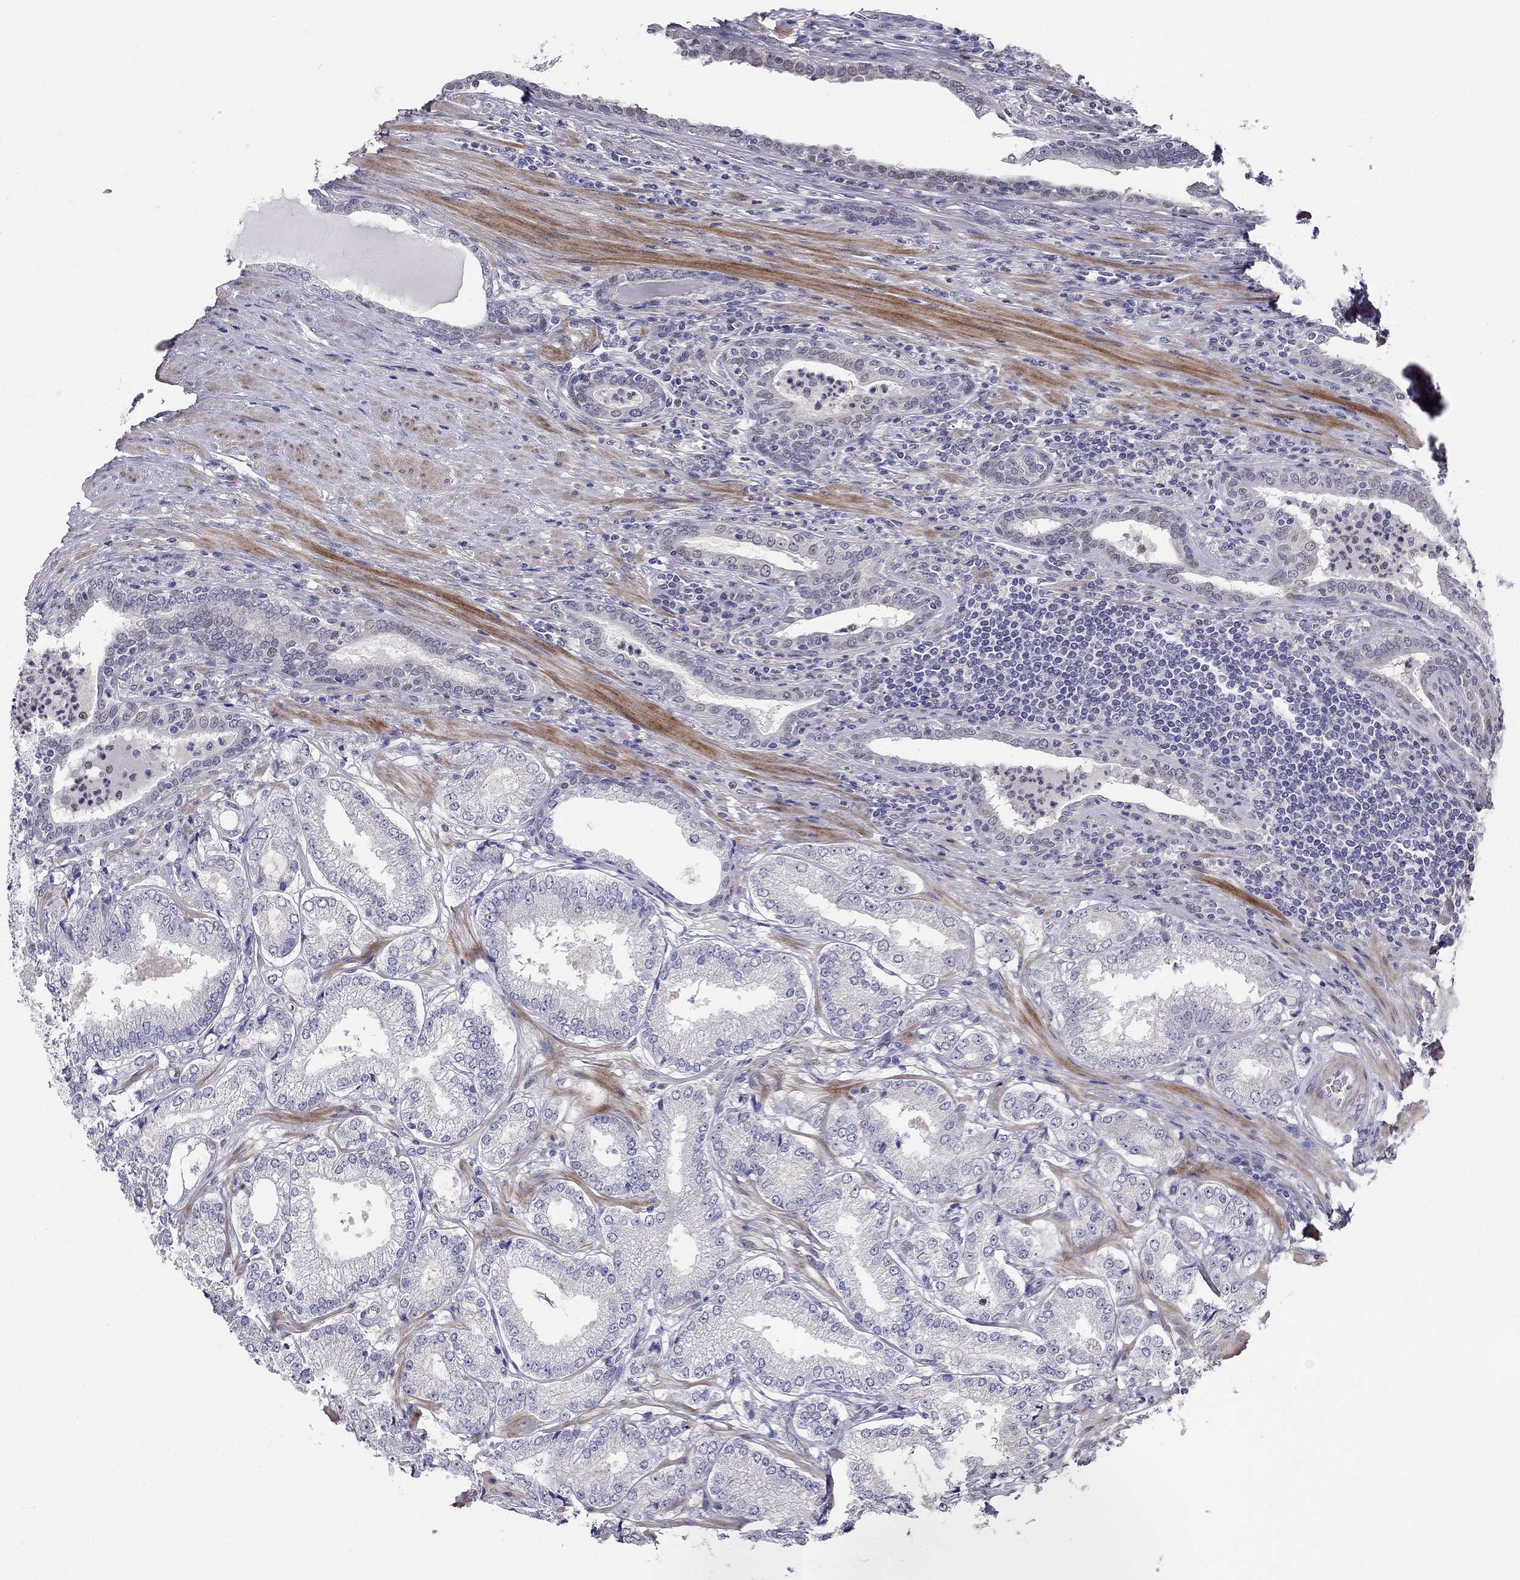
{"staining": {"intensity": "negative", "quantity": "none", "location": "none"}, "tissue": "prostate cancer", "cell_type": "Tumor cells", "image_type": "cancer", "snomed": [{"axis": "morphology", "description": "Adenocarcinoma, NOS"}, {"axis": "topography", "description": "Prostate"}], "caption": "There is no significant positivity in tumor cells of prostate cancer. Nuclei are stained in blue.", "gene": "LRRC39", "patient": {"sex": "male", "age": 65}}